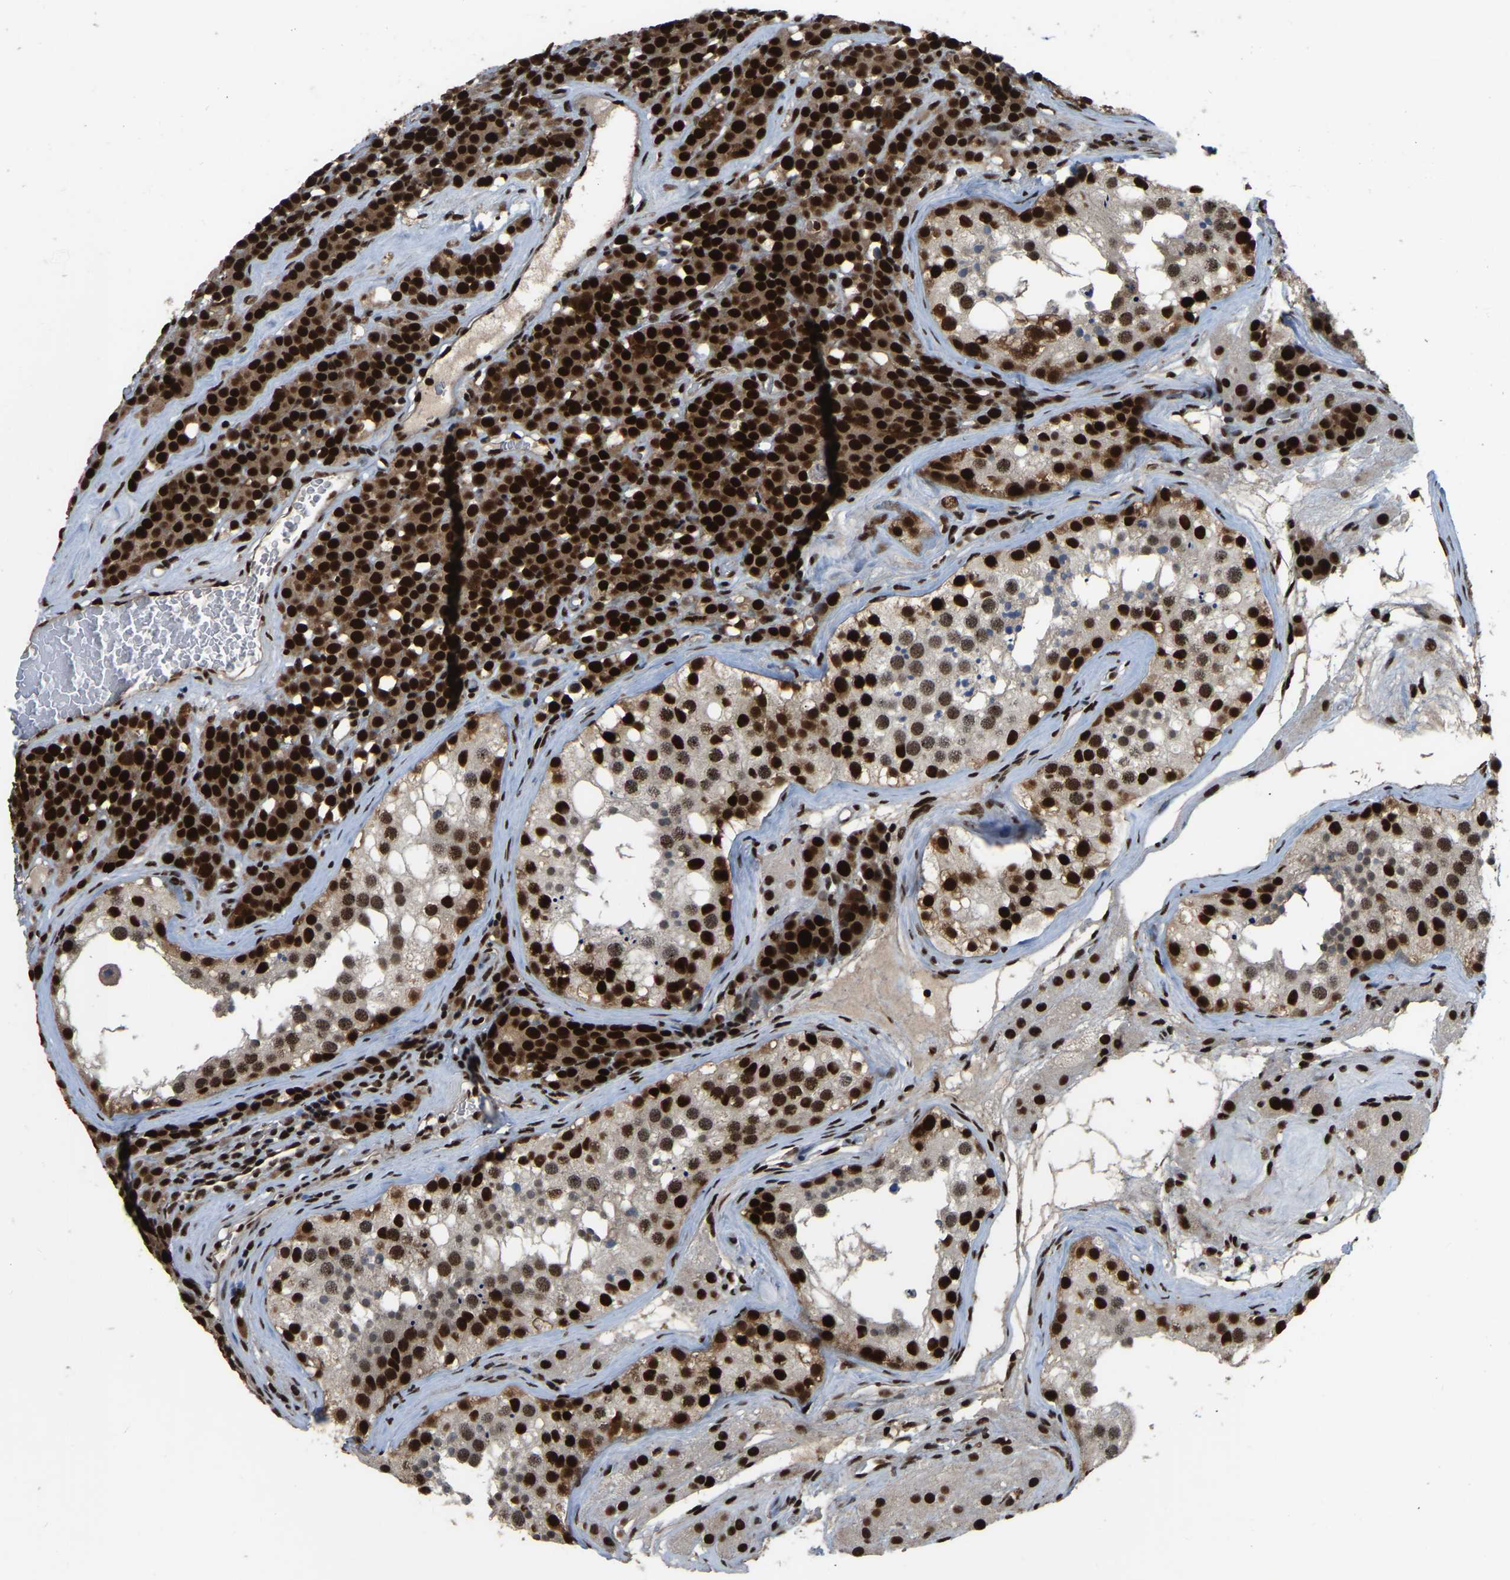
{"staining": {"intensity": "strong", "quantity": ">75%", "location": "nuclear"}, "tissue": "testis cancer", "cell_type": "Tumor cells", "image_type": "cancer", "snomed": [{"axis": "morphology", "description": "Seminoma, NOS"}, {"axis": "topography", "description": "Testis"}], "caption": "Human seminoma (testis) stained for a protein (brown) shows strong nuclear positive staining in about >75% of tumor cells.", "gene": "TBL1XR1", "patient": {"sex": "male", "age": 71}}